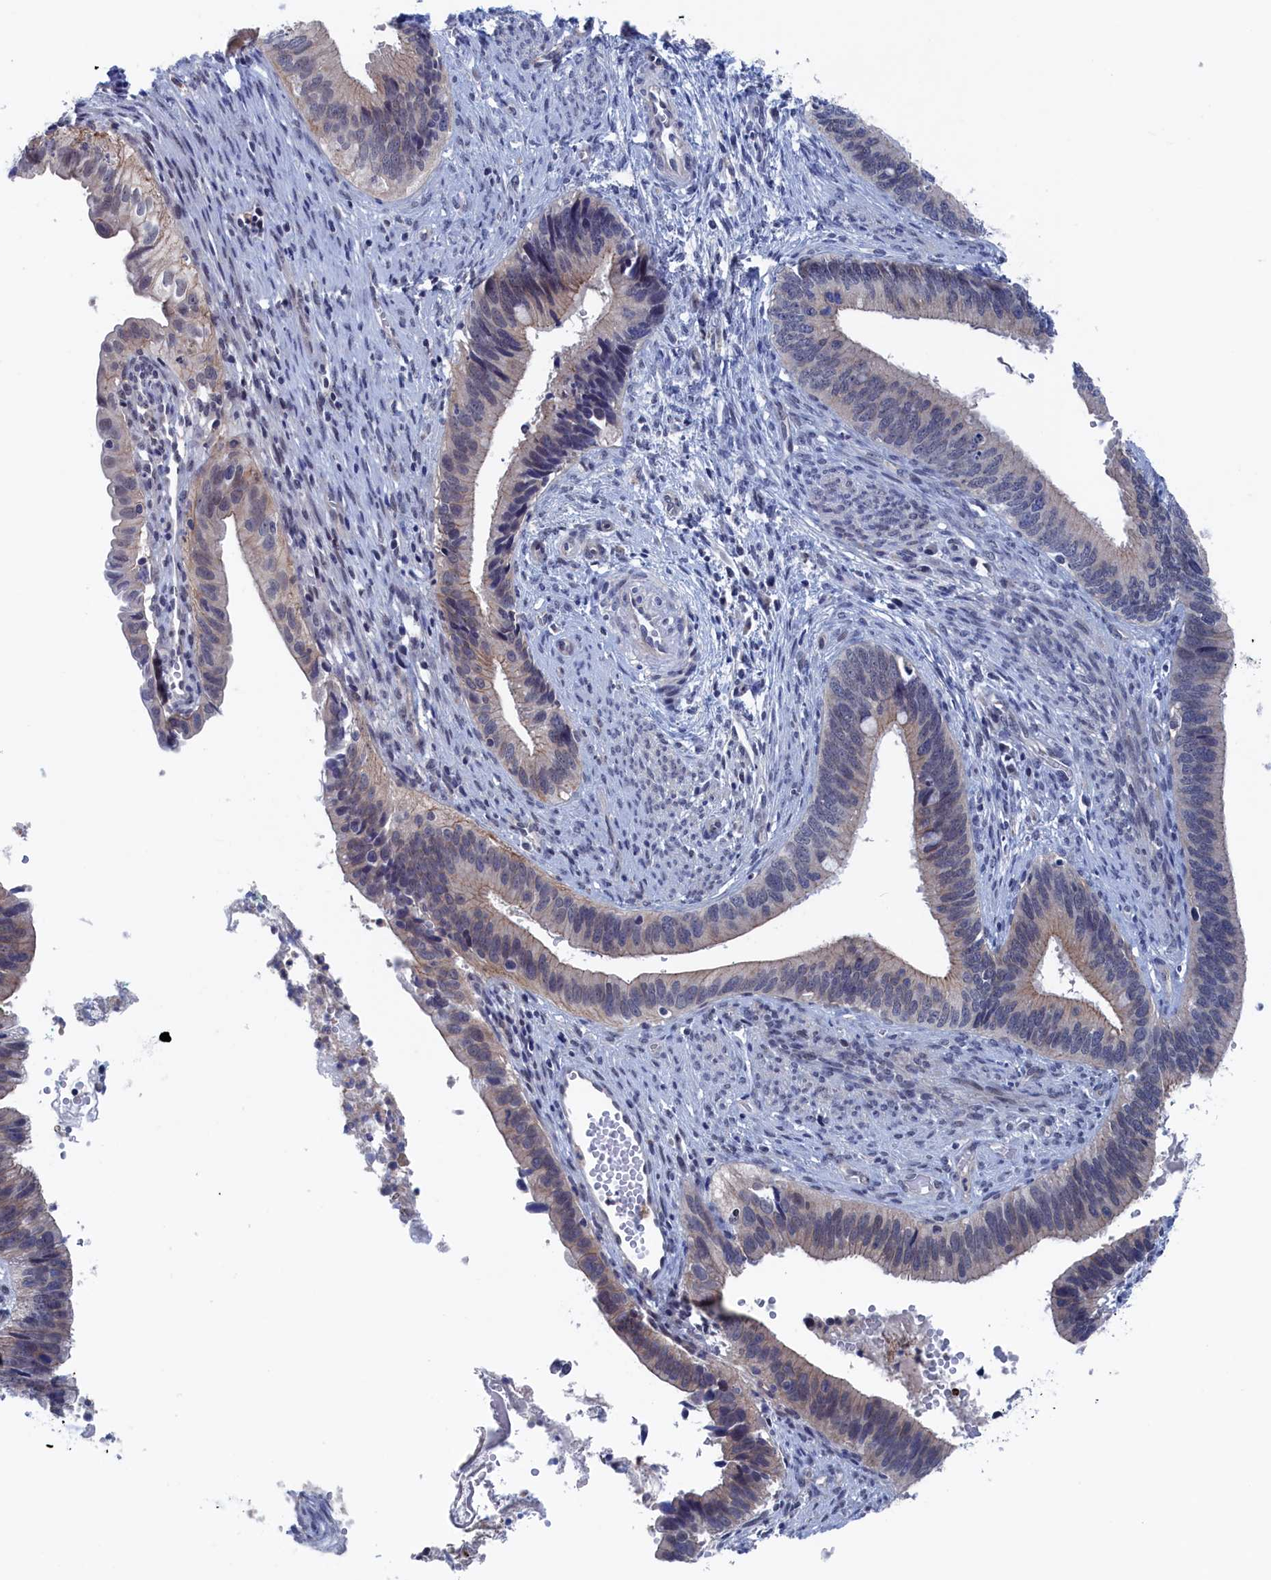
{"staining": {"intensity": "weak", "quantity": "25%-75%", "location": "cytoplasmic/membranous"}, "tissue": "cervical cancer", "cell_type": "Tumor cells", "image_type": "cancer", "snomed": [{"axis": "morphology", "description": "Adenocarcinoma, NOS"}, {"axis": "topography", "description": "Cervix"}], "caption": "Cervical adenocarcinoma stained for a protein (brown) shows weak cytoplasmic/membranous positive staining in approximately 25%-75% of tumor cells.", "gene": "MARCHF3", "patient": {"sex": "female", "age": 42}}